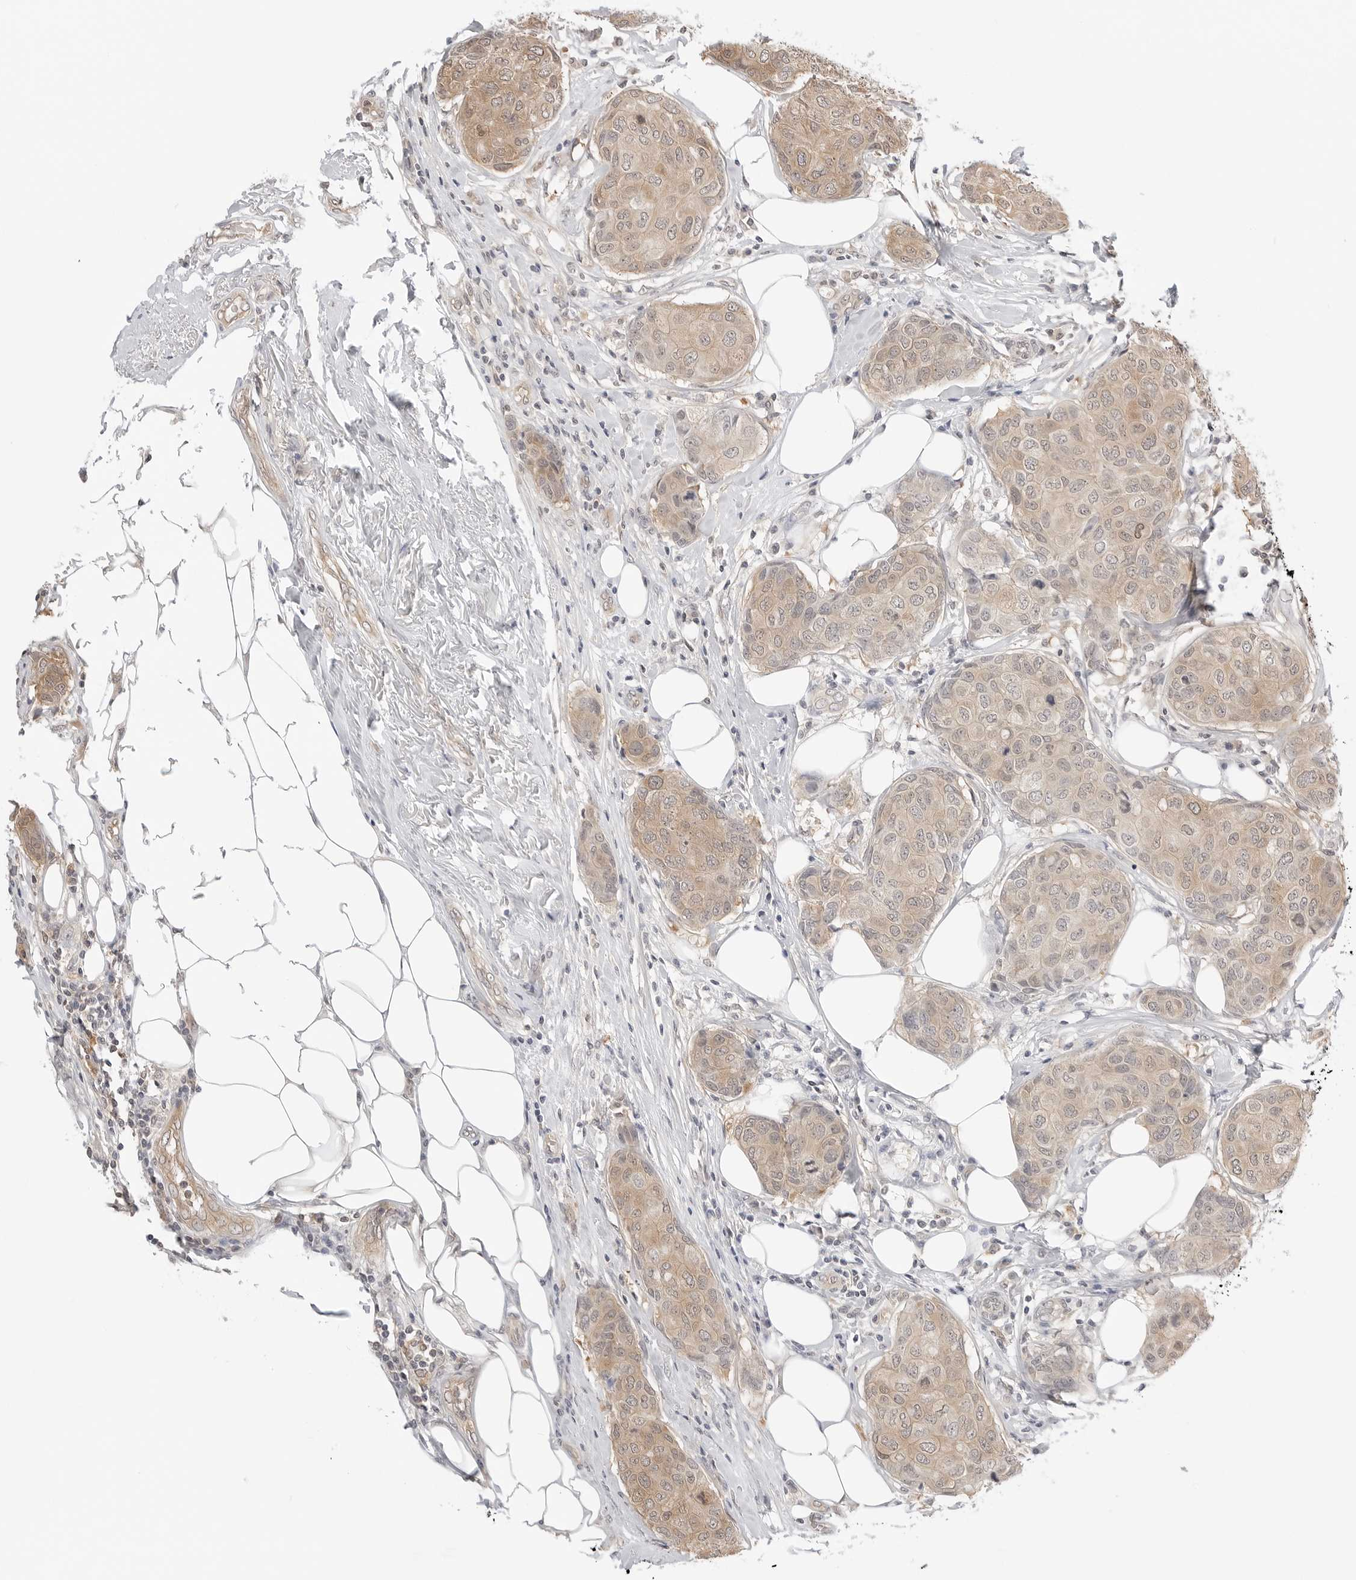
{"staining": {"intensity": "weak", "quantity": ">75%", "location": "cytoplasmic/membranous"}, "tissue": "breast cancer", "cell_type": "Tumor cells", "image_type": "cancer", "snomed": [{"axis": "morphology", "description": "Duct carcinoma"}, {"axis": "topography", "description": "Breast"}], "caption": "Brown immunohistochemical staining in breast cancer displays weak cytoplasmic/membranous staining in approximately >75% of tumor cells.", "gene": "NUDC", "patient": {"sex": "female", "age": 80}}